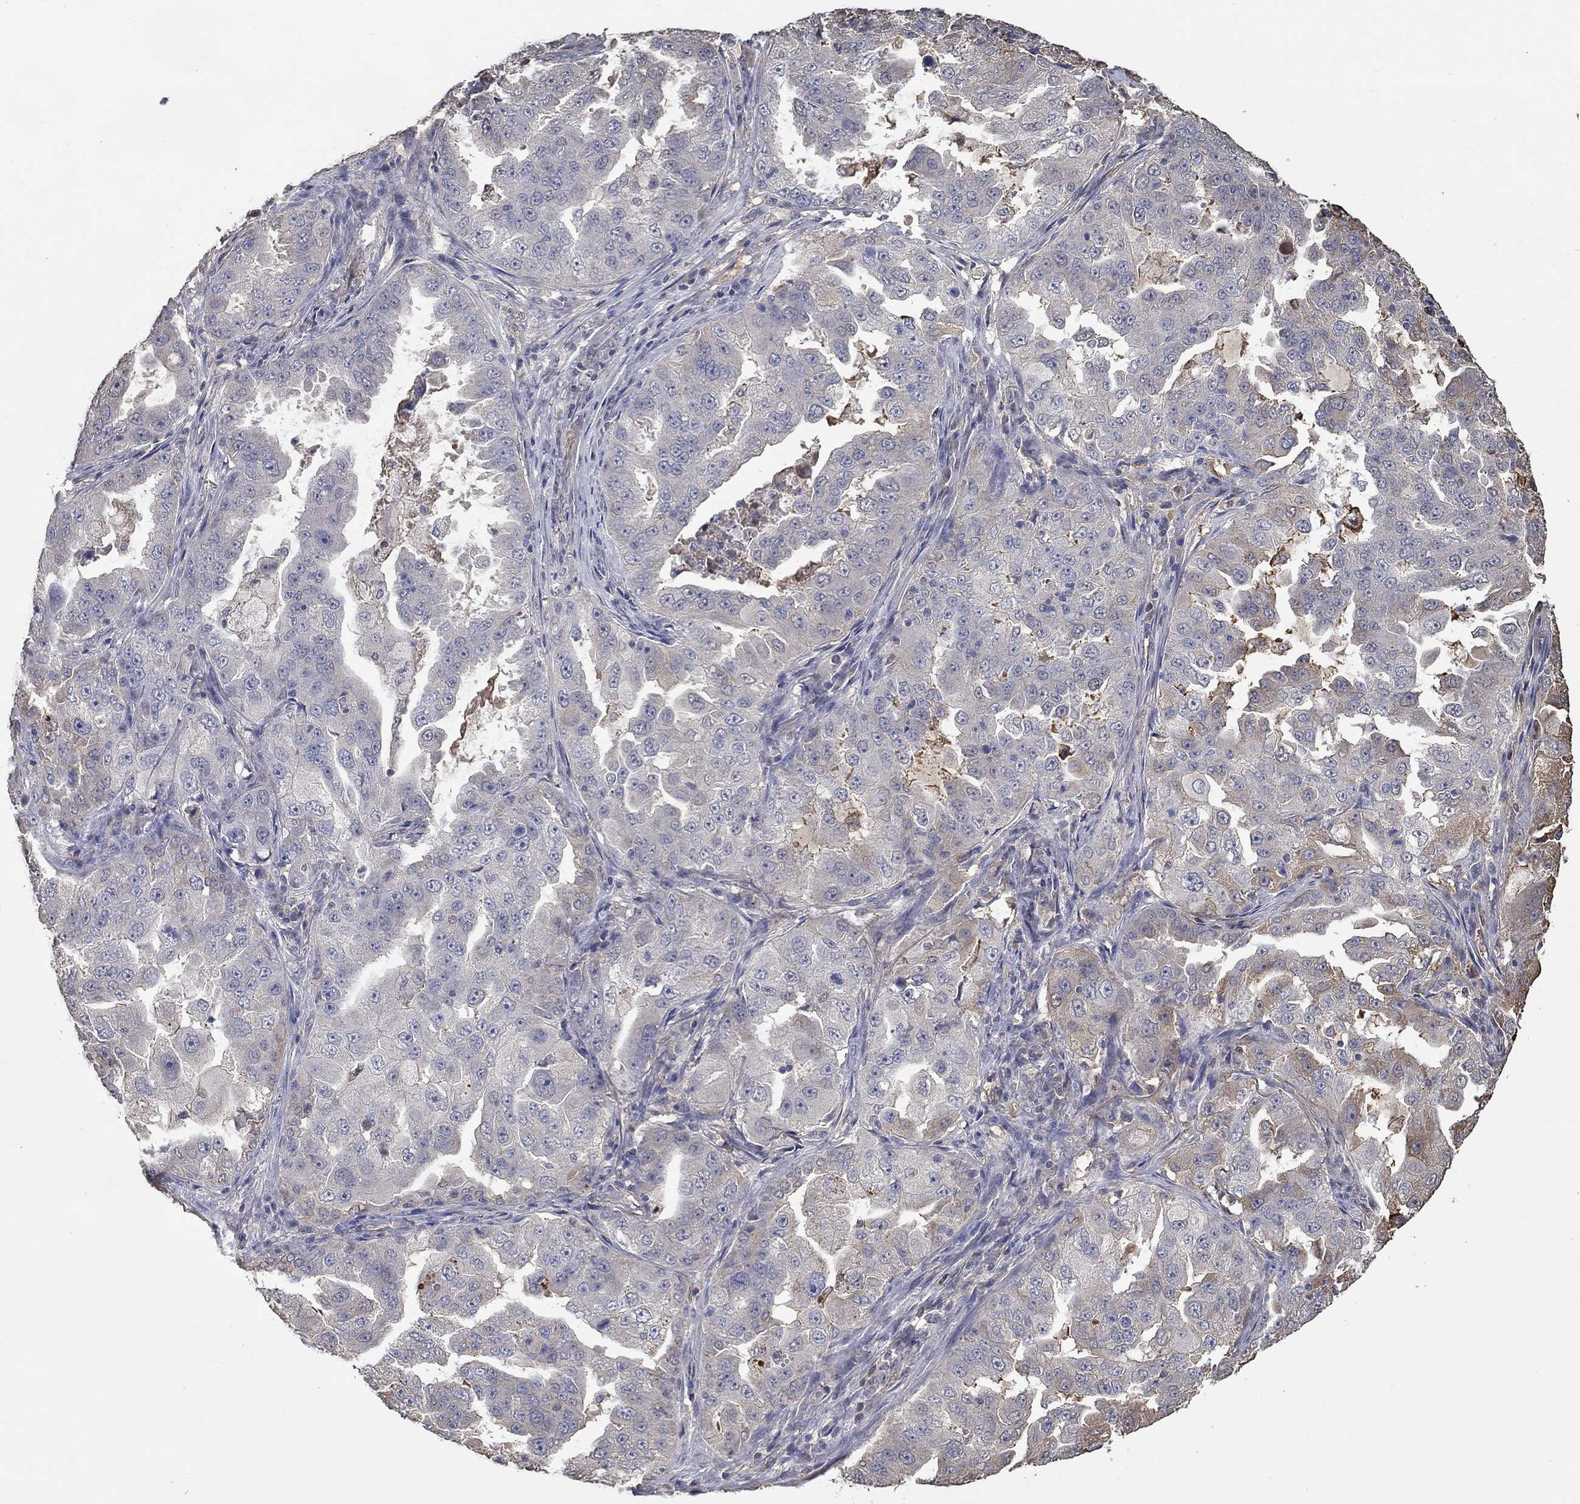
{"staining": {"intensity": "weak", "quantity": "<25%", "location": "cytoplasmic/membranous"}, "tissue": "lung cancer", "cell_type": "Tumor cells", "image_type": "cancer", "snomed": [{"axis": "morphology", "description": "Adenocarcinoma, NOS"}, {"axis": "topography", "description": "Lung"}], "caption": "The immunohistochemistry image has no significant staining in tumor cells of lung adenocarcinoma tissue.", "gene": "IL10", "patient": {"sex": "female", "age": 61}}